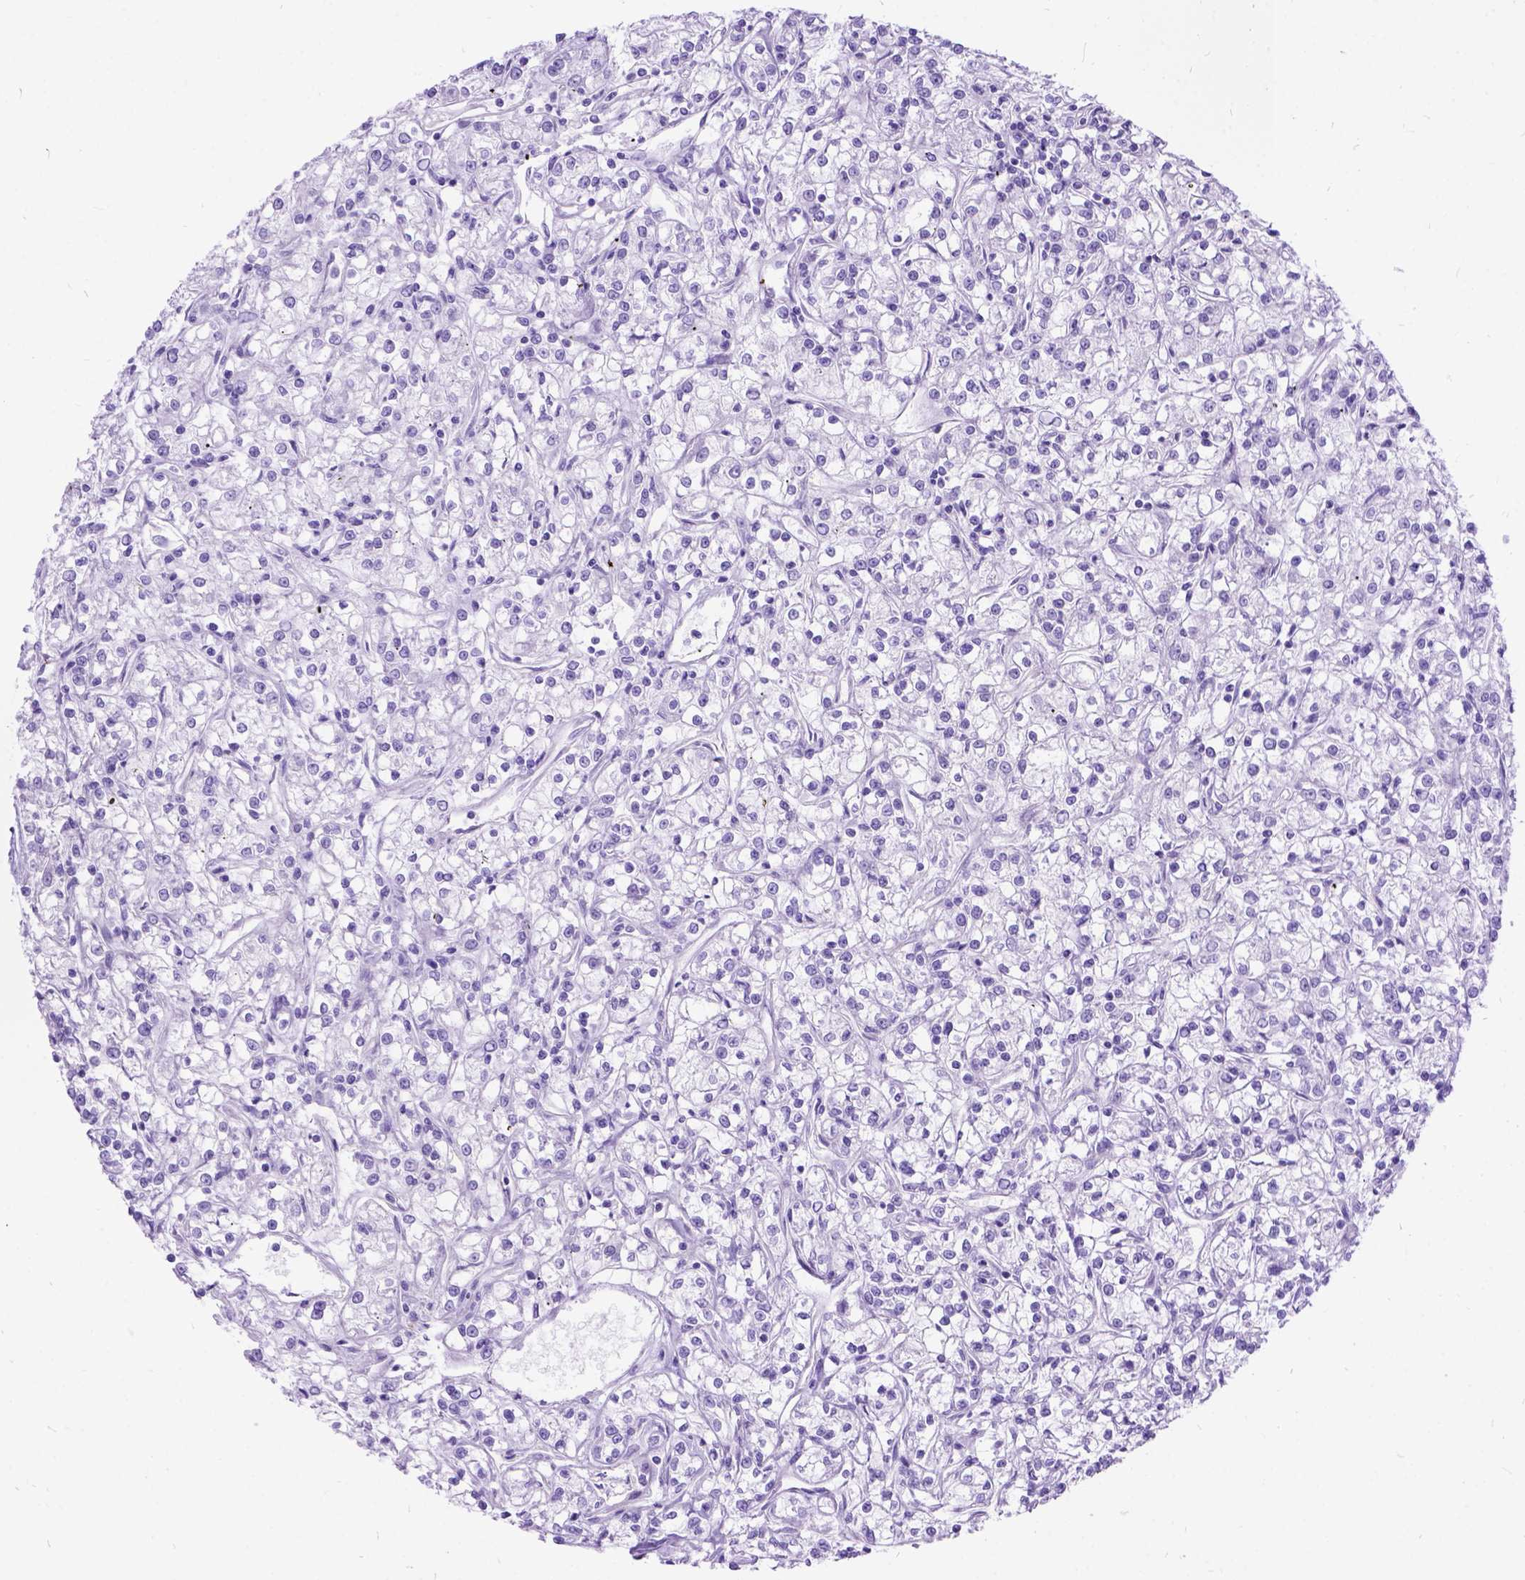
{"staining": {"intensity": "negative", "quantity": "none", "location": "none"}, "tissue": "renal cancer", "cell_type": "Tumor cells", "image_type": "cancer", "snomed": [{"axis": "morphology", "description": "Adenocarcinoma, NOS"}, {"axis": "topography", "description": "Kidney"}], "caption": "Immunohistochemistry (IHC) histopathology image of human renal cancer stained for a protein (brown), which shows no staining in tumor cells.", "gene": "ARL9", "patient": {"sex": "female", "age": 59}}